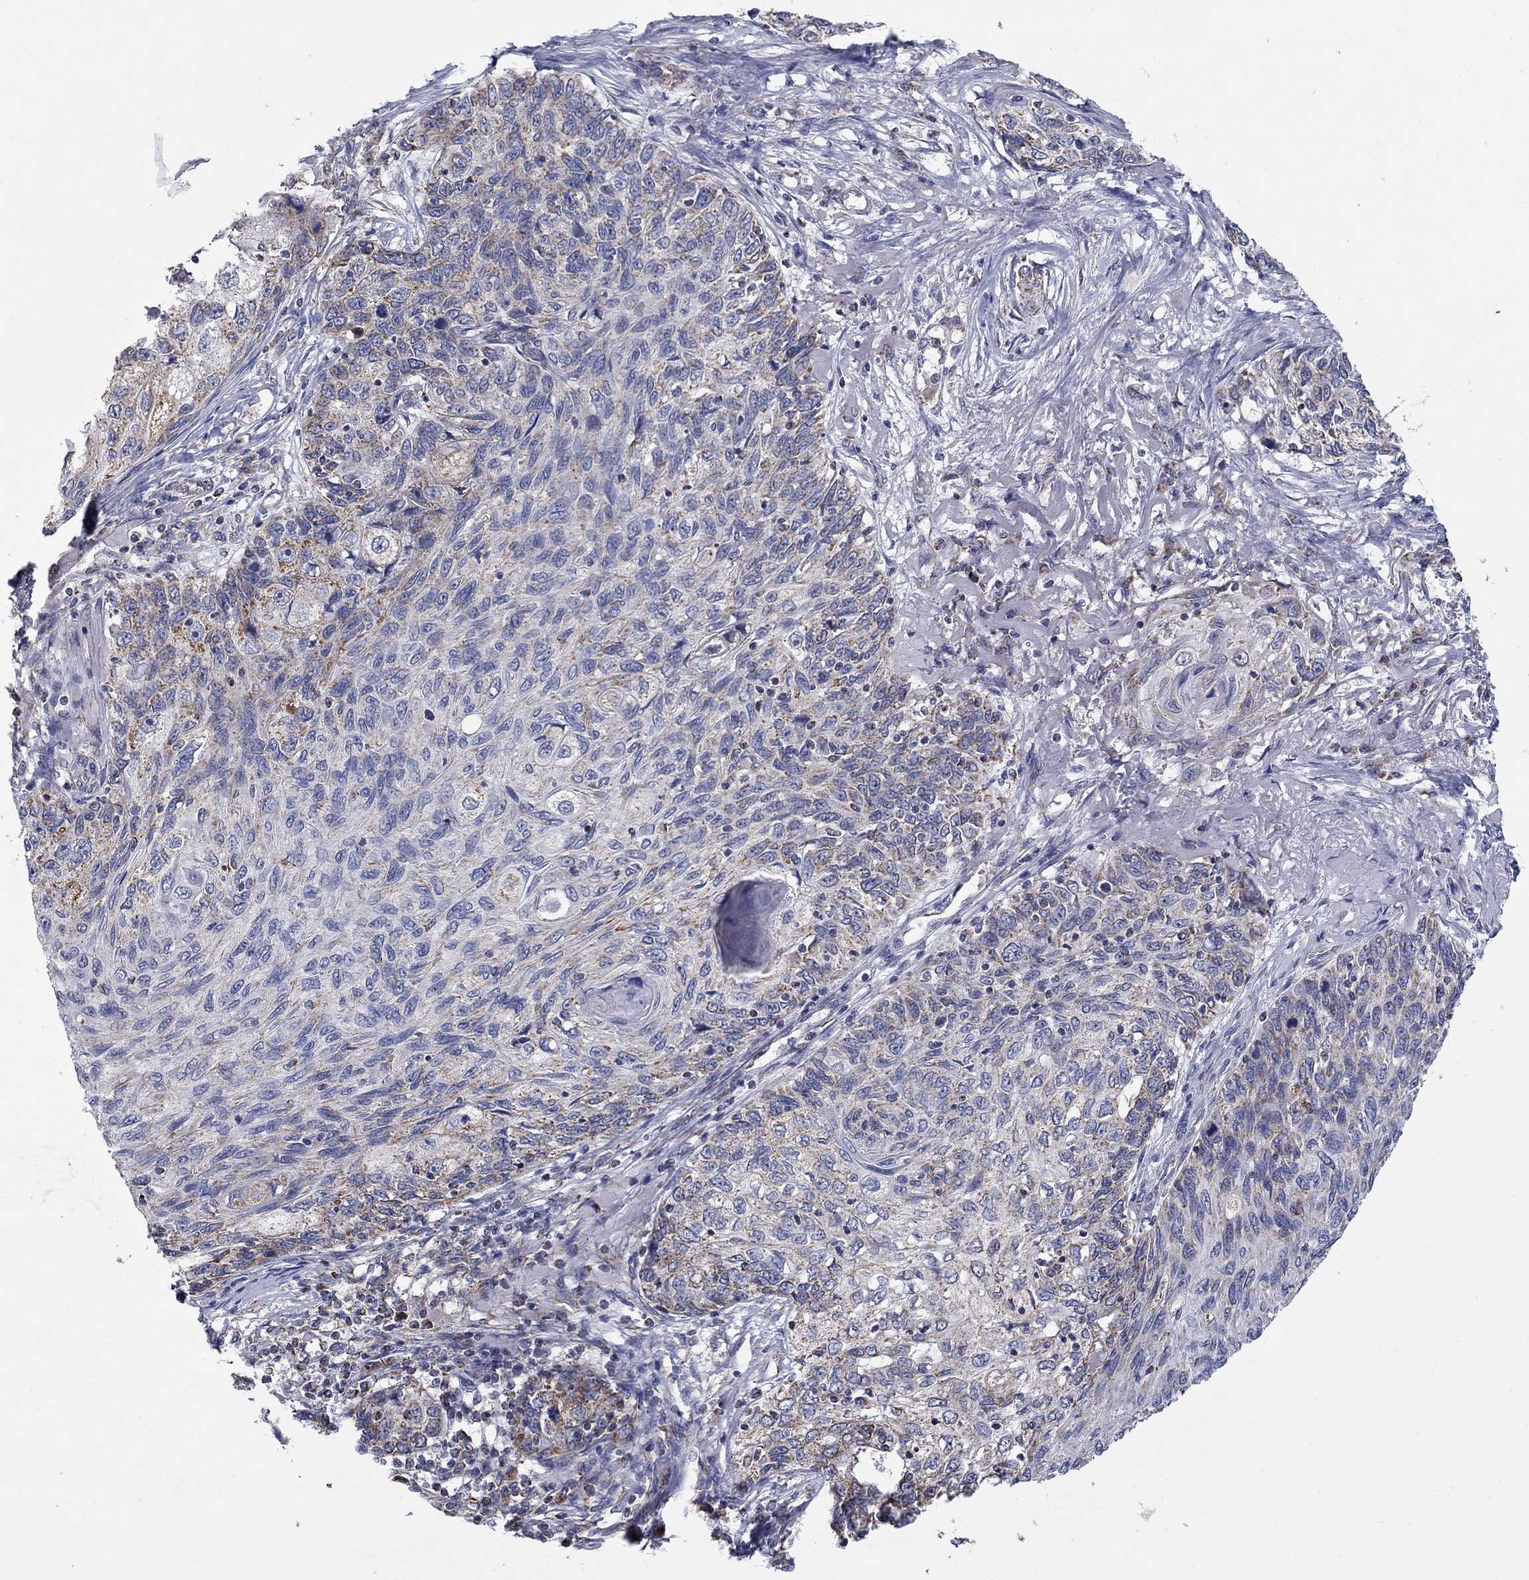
{"staining": {"intensity": "weak", "quantity": "<25%", "location": "cytoplasmic/membranous"}, "tissue": "skin cancer", "cell_type": "Tumor cells", "image_type": "cancer", "snomed": [{"axis": "morphology", "description": "Squamous cell carcinoma, NOS"}, {"axis": "topography", "description": "Skin"}], "caption": "There is no significant positivity in tumor cells of squamous cell carcinoma (skin).", "gene": "HPS5", "patient": {"sex": "male", "age": 92}}